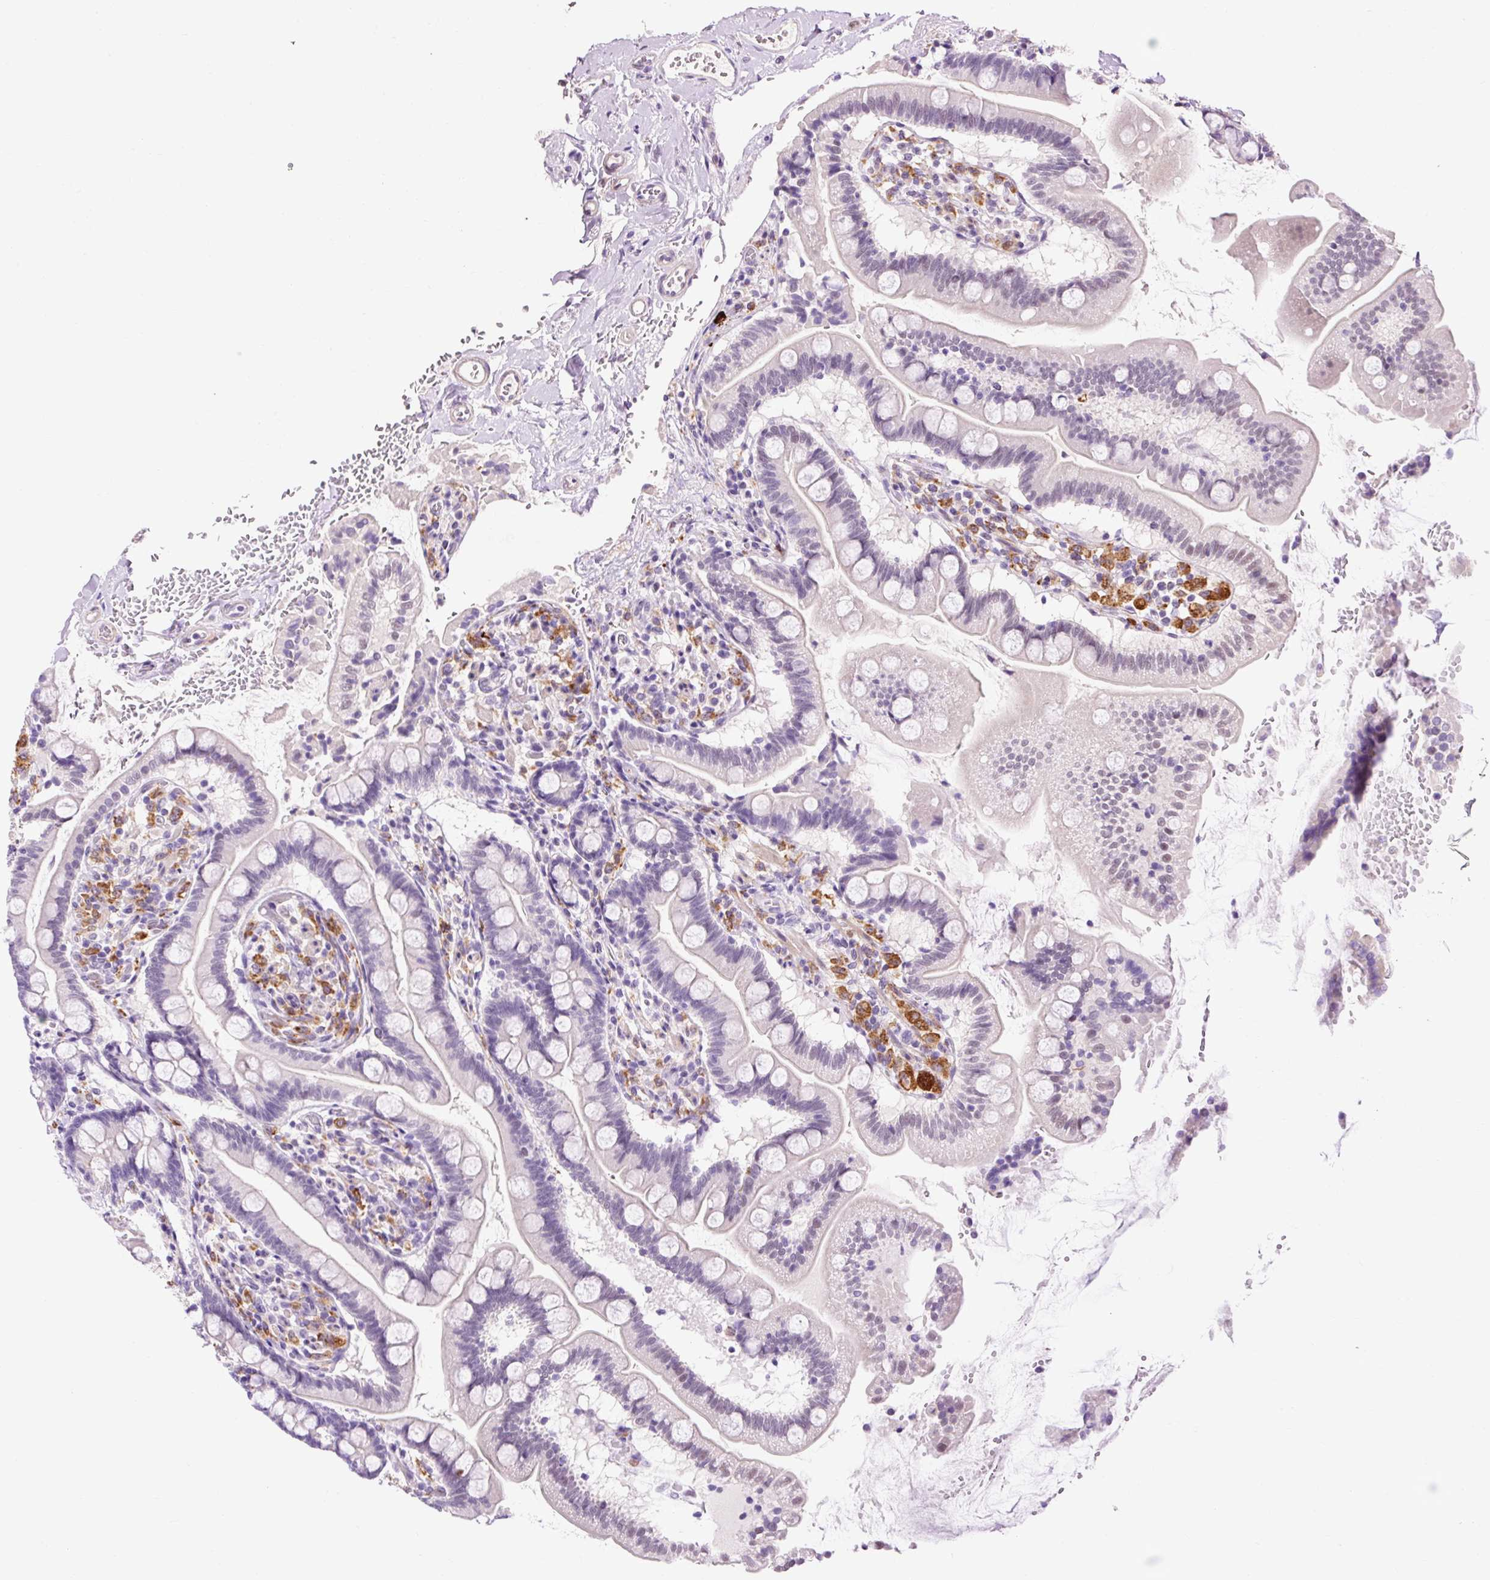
{"staining": {"intensity": "weak", "quantity": "<25%", "location": "nuclear"}, "tissue": "small intestine", "cell_type": "Glandular cells", "image_type": "normal", "snomed": [{"axis": "morphology", "description": "Normal tissue, NOS"}, {"axis": "topography", "description": "Small intestine"}], "caption": "Human small intestine stained for a protein using immunohistochemistry (IHC) displays no positivity in glandular cells.", "gene": "LY86", "patient": {"sex": "female", "age": 64}}